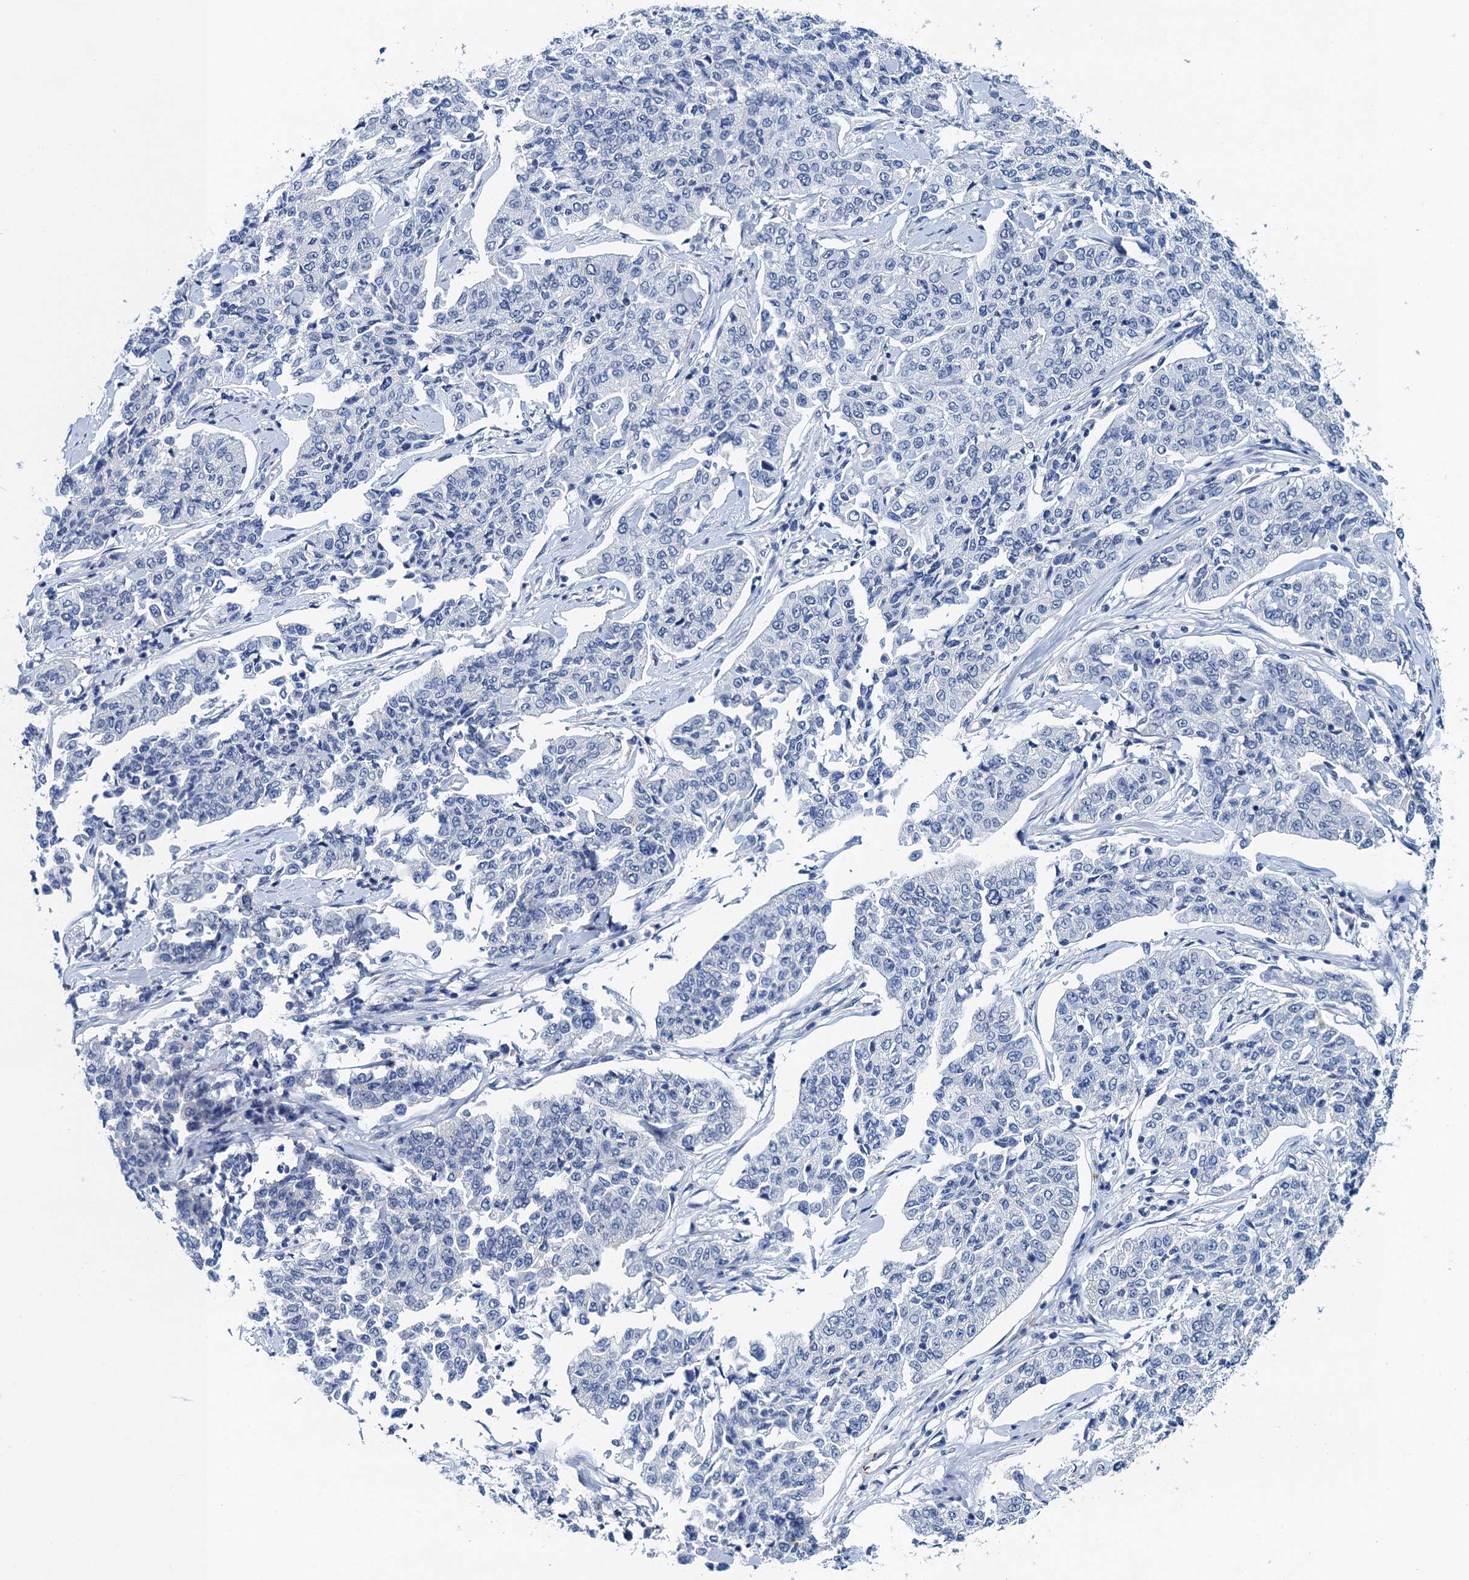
{"staining": {"intensity": "negative", "quantity": "none", "location": "none"}, "tissue": "cervical cancer", "cell_type": "Tumor cells", "image_type": "cancer", "snomed": [{"axis": "morphology", "description": "Squamous cell carcinoma, NOS"}, {"axis": "topography", "description": "Cervix"}], "caption": "DAB immunohistochemical staining of cervical cancer demonstrates no significant expression in tumor cells. Nuclei are stained in blue.", "gene": "NBEA", "patient": {"sex": "female", "age": 35}}